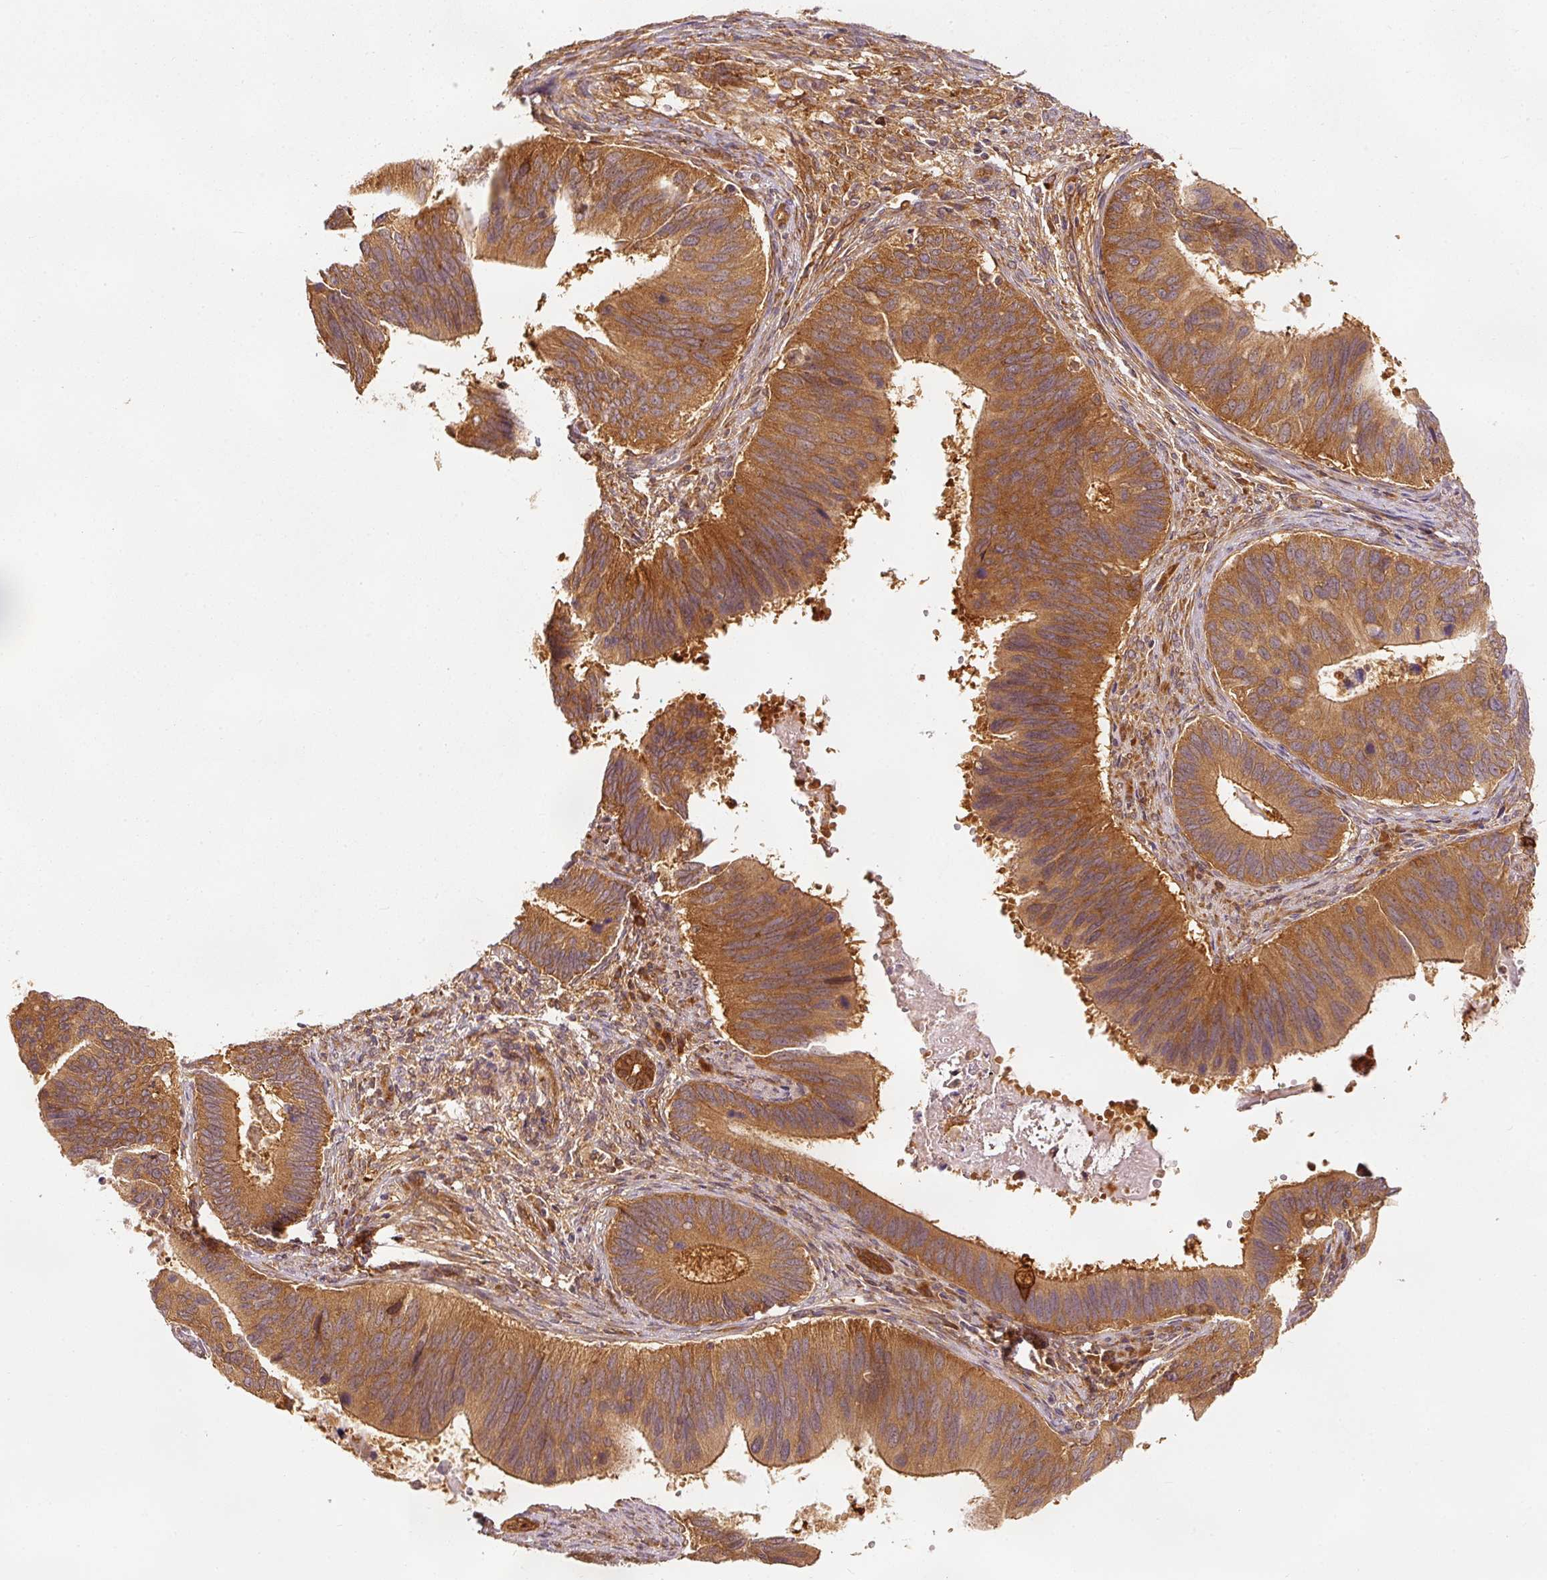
{"staining": {"intensity": "strong", "quantity": ">75%", "location": "cytoplasmic/membranous"}, "tissue": "cervical cancer", "cell_type": "Tumor cells", "image_type": "cancer", "snomed": [{"axis": "morphology", "description": "Adenocarcinoma, NOS"}, {"axis": "topography", "description": "Cervix"}], "caption": "Immunohistochemistry (IHC) photomicrograph of human cervical cancer (adenocarcinoma) stained for a protein (brown), which displays high levels of strong cytoplasmic/membranous positivity in about >75% of tumor cells.", "gene": "EIF3B", "patient": {"sex": "female", "age": 42}}